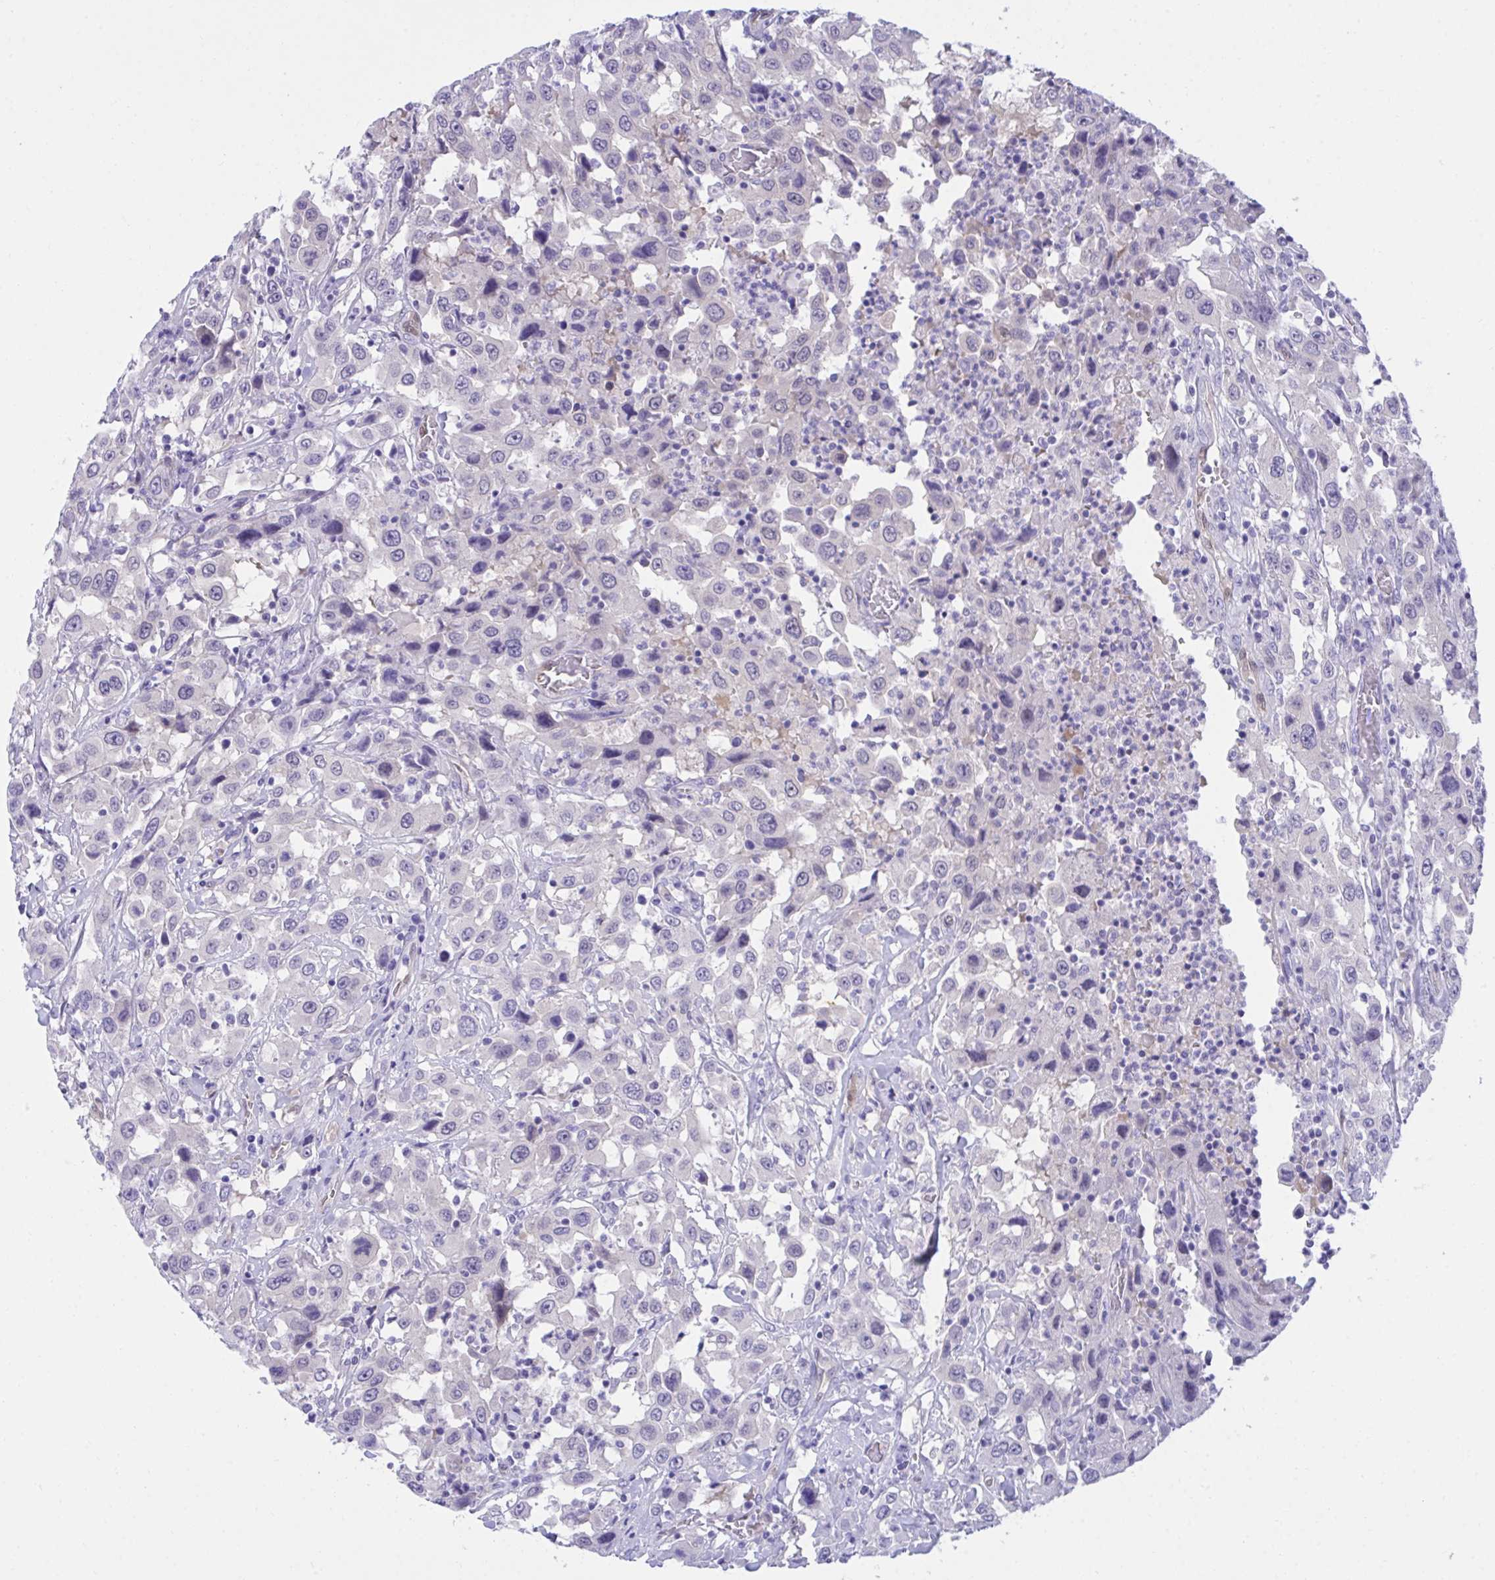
{"staining": {"intensity": "negative", "quantity": "none", "location": "none"}, "tissue": "urothelial cancer", "cell_type": "Tumor cells", "image_type": "cancer", "snomed": [{"axis": "morphology", "description": "Urothelial carcinoma, High grade"}, {"axis": "topography", "description": "Urinary bladder"}], "caption": "IHC of human urothelial cancer shows no expression in tumor cells.", "gene": "PGM2L1", "patient": {"sex": "male", "age": 61}}